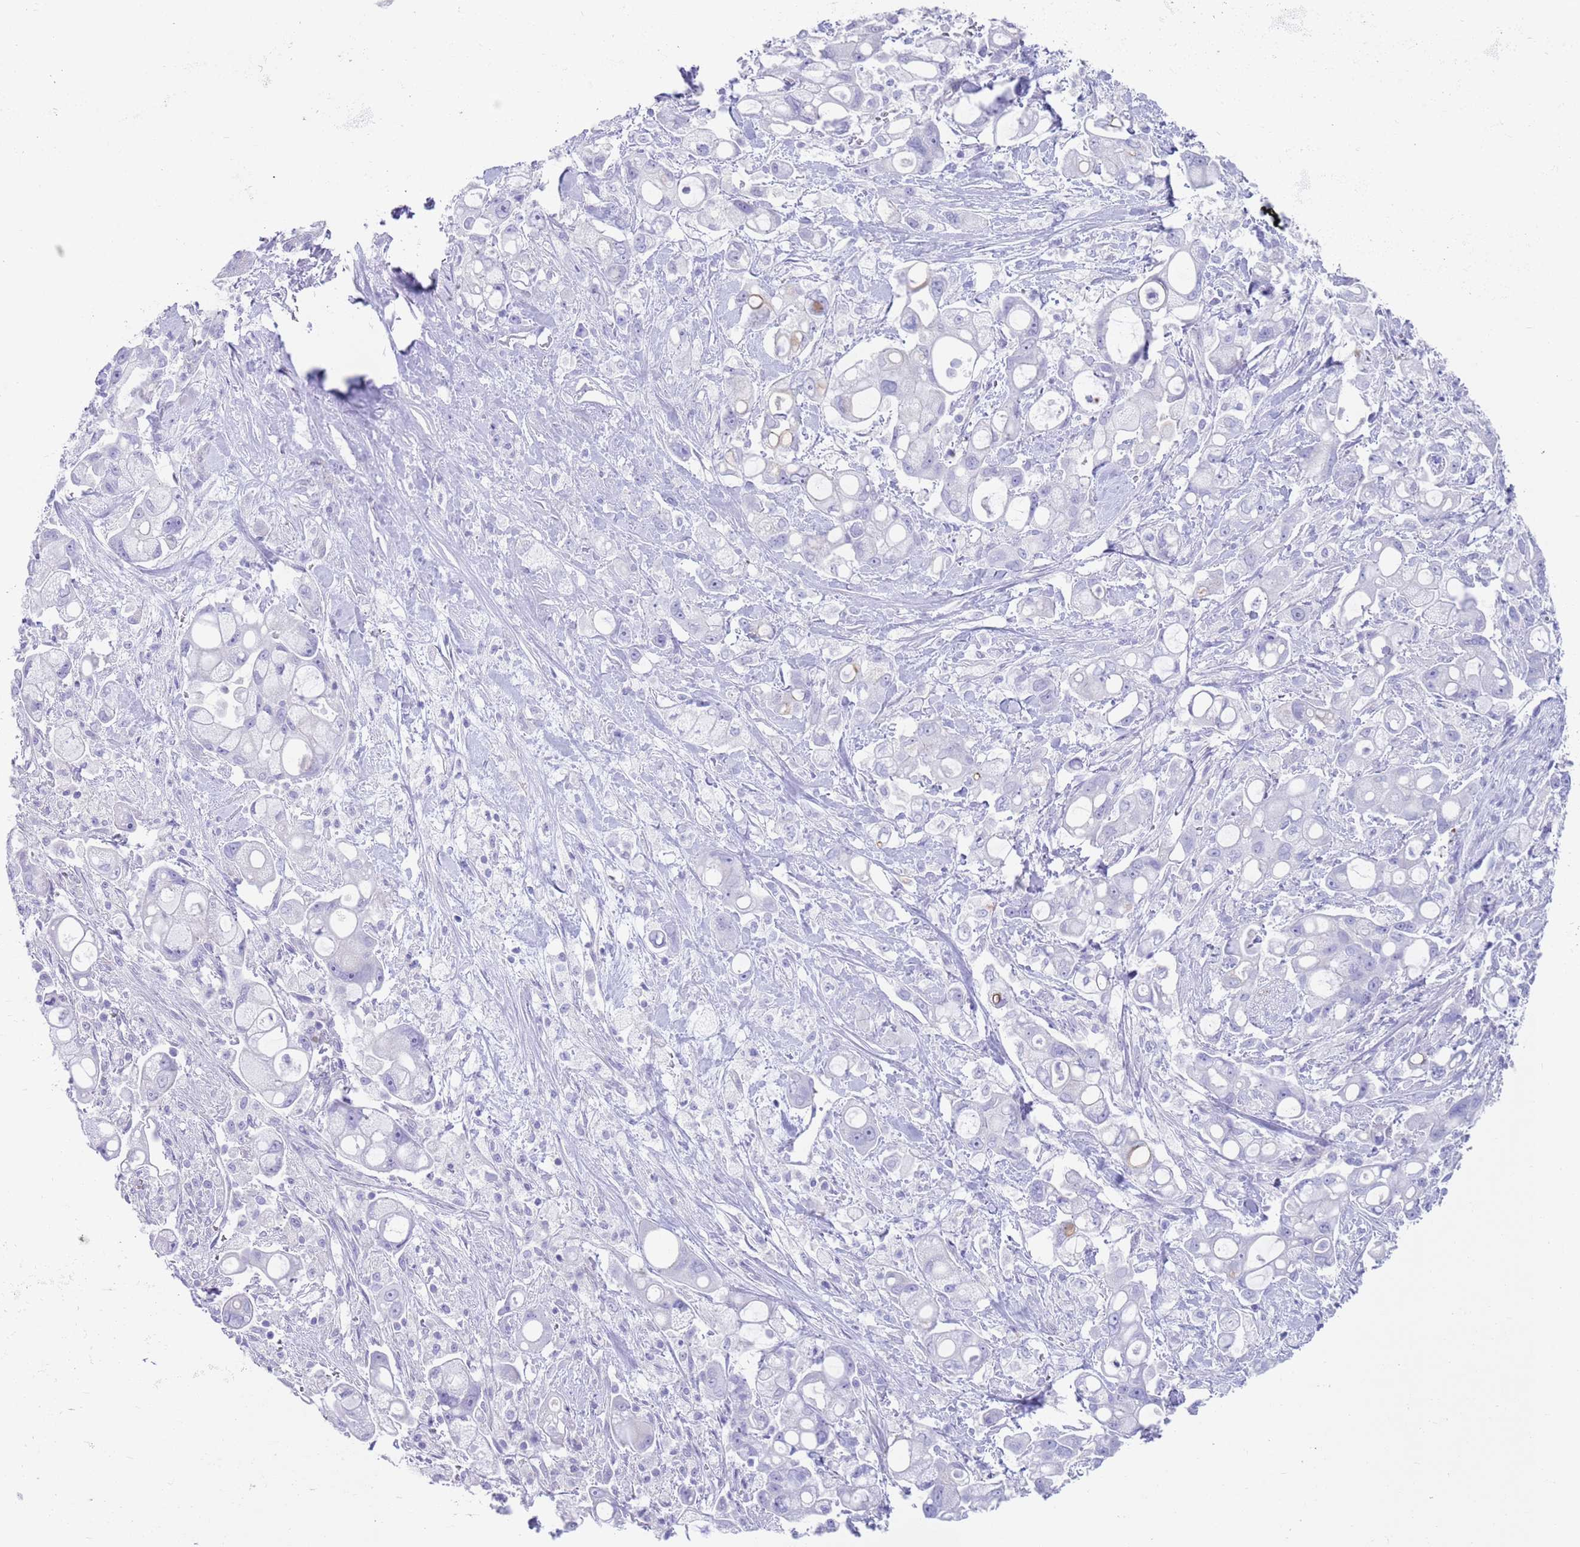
{"staining": {"intensity": "negative", "quantity": "none", "location": "none"}, "tissue": "pancreatic cancer", "cell_type": "Tumor cells", "image_type": "cancer", "snomed": [{"axis": "morphology", "description": "Adenocarcinoma, NOS"}, {"axis": "topography", "description": "Pancreas"}], "caption": "The histopathology image displays no significant positivity in tumor cells of pancreatic adenocarcinoma. The staining was performed using DAB (3,3'-diaminobenzidine) to visualize the protein expression in brown, while the nuclei were stained in blue with hematoxylin (Magnification: 20x).", "gene": "CPXM2", "patient": {"sex": "male", "age": 68}}